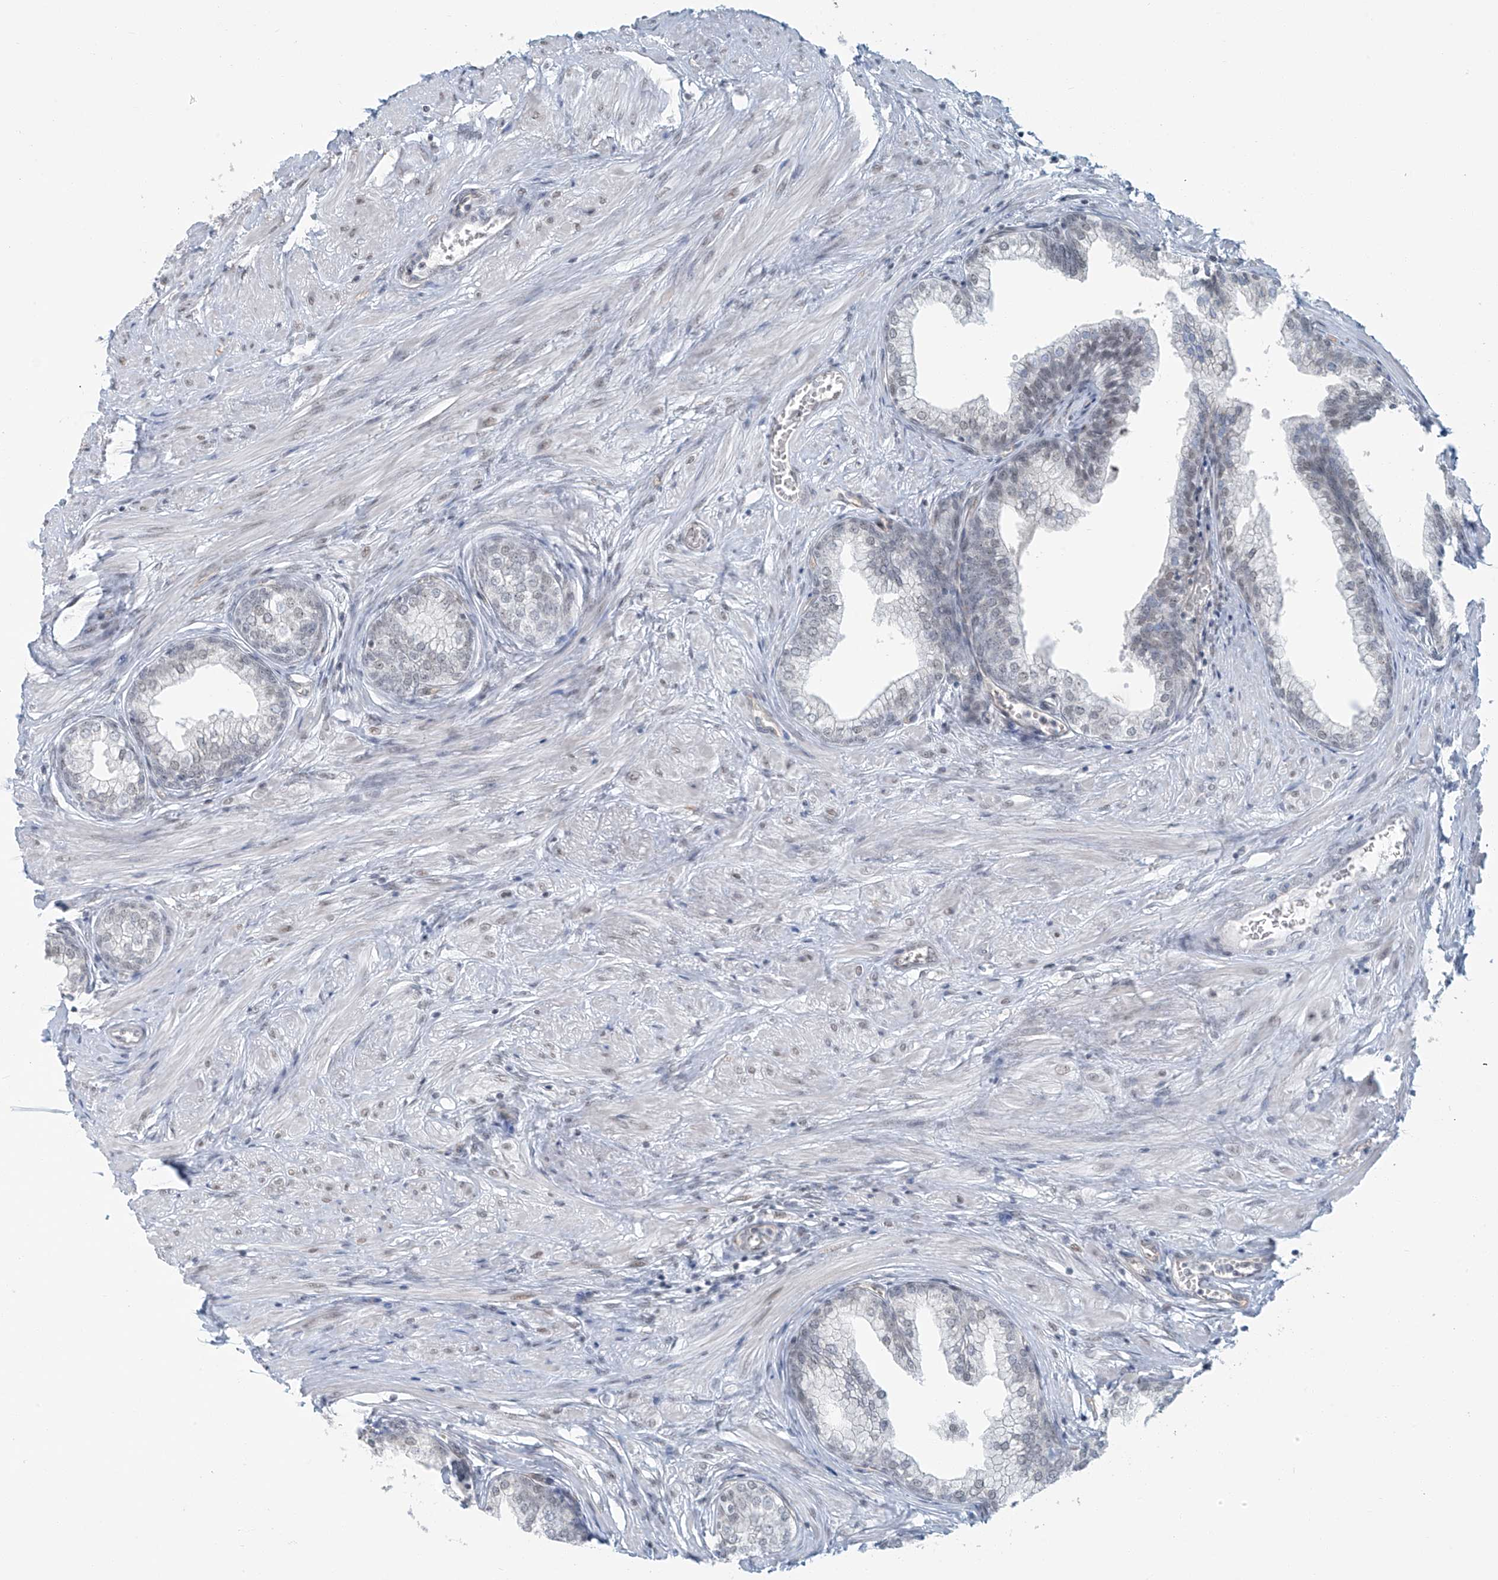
{"staining": {"intensity": "strong", "quantity": "25%-75%", "location": "nuclear"}, "tissue": "prostate", "cell_type": "Glandular cells", "image_type": "normal", "snomed": [{"axis": "morphology", "description": "Normal tissue, NOS"}, {"axis": "morphology", "description": "Urothelial carcinoma, Low grade"}, {"axis": "topography", "description": "Urinary bladder"}, {"axis": "topography", "description": "Prostate"}], "caption": "Prostate stained with a brown dye demonstrates strong nuclear positive positivity in approximately 25%-75% of glandular cells.", "gene": "ENSG00000257390", "patient": {"sex": "male", "age": 60}}